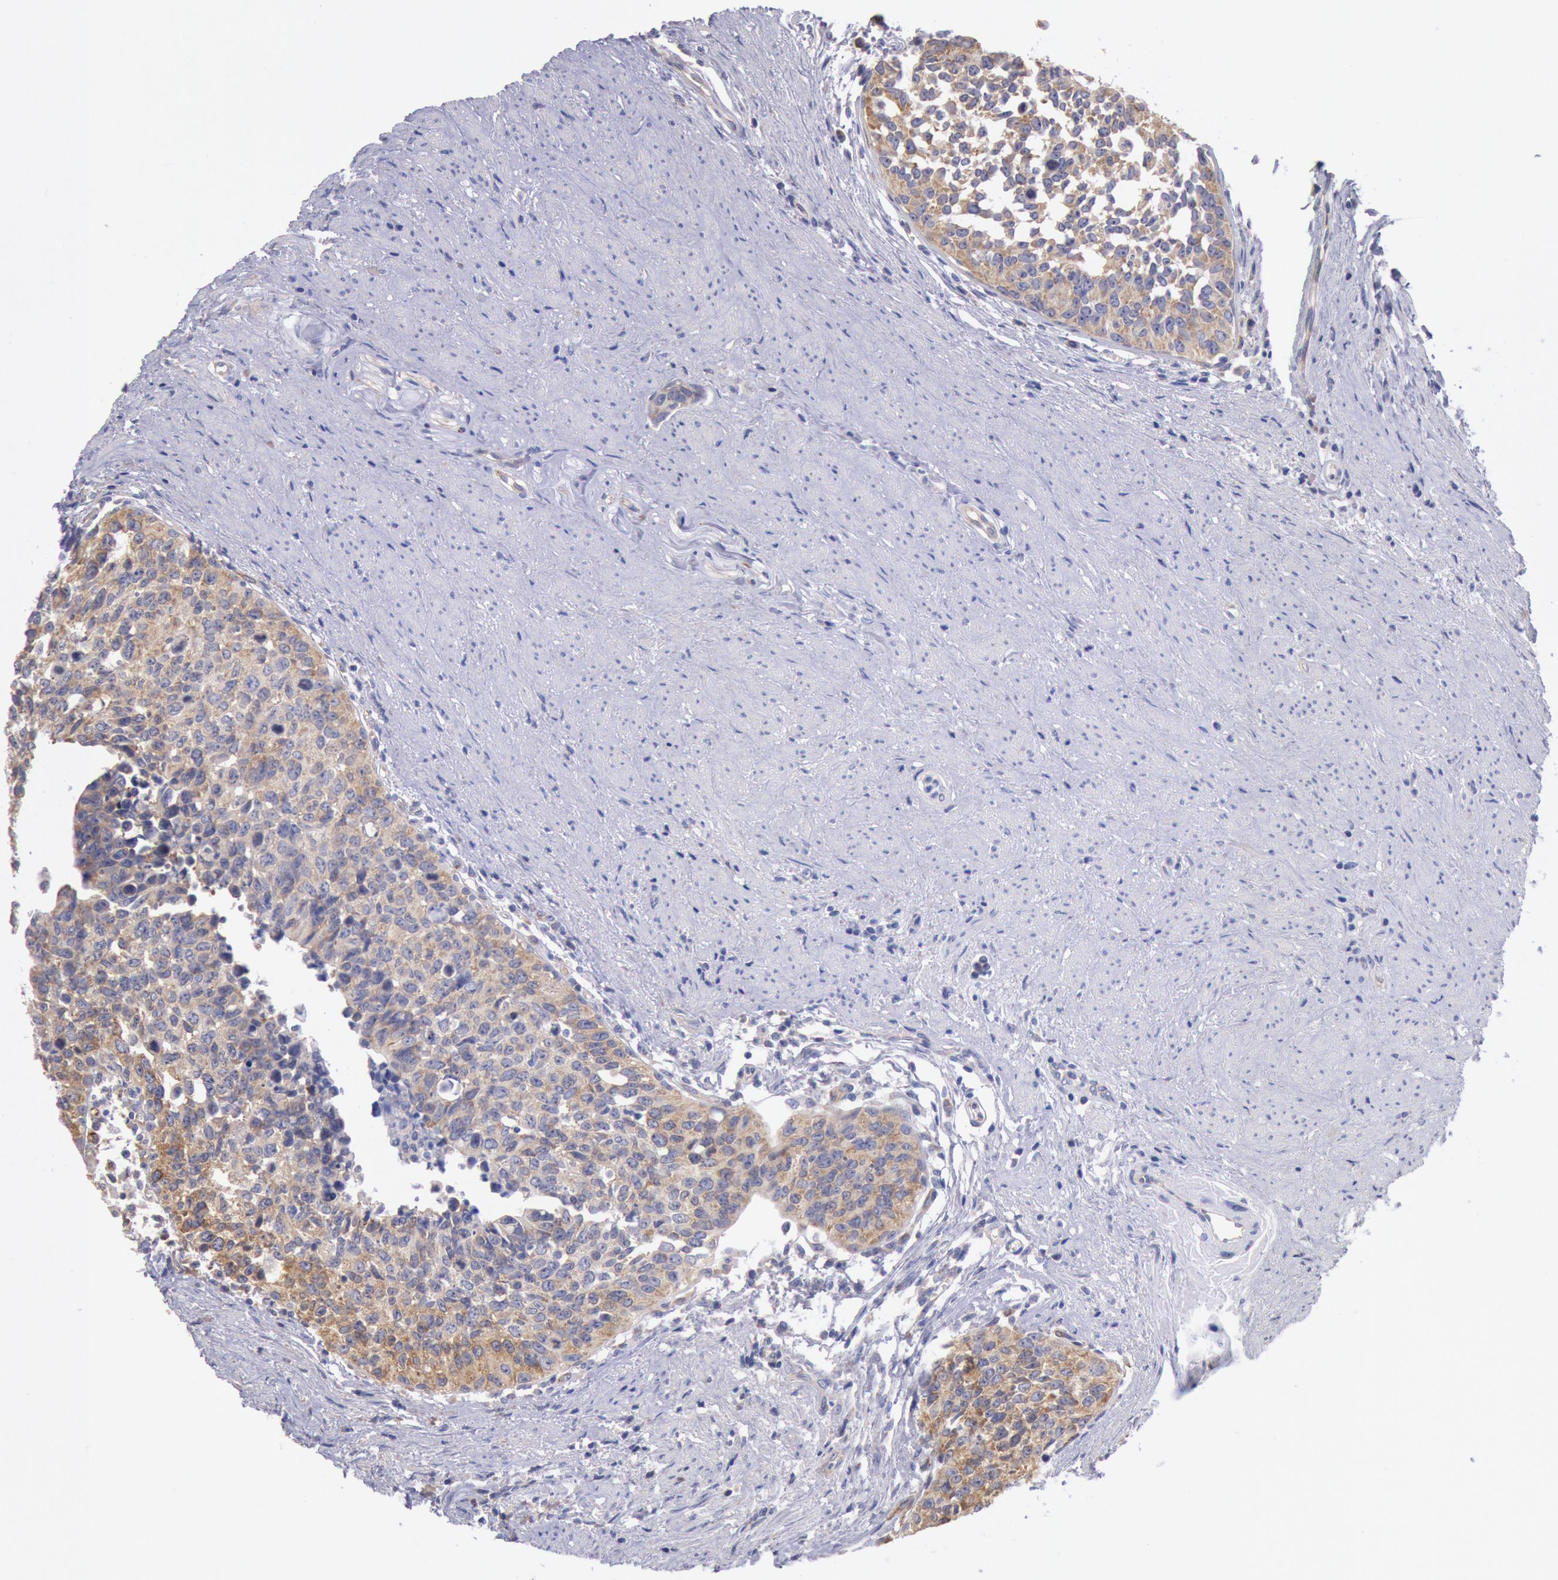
{"staining": {"intensity": "moderate", "quantity": ">75%", "location": "cytoplasmic/membranous"}, "tissue": "urothelial cancer", "cell_type": "Tumor cells", "image_type": "cancer", "snomed": [{"axis": "morphology", "description": "Urothelial carcinoma, High grade"}, {"axis": "topography", "description": "Urinary bladder"}], "caption": "Tumor cells show moderate cytoplasmic/membranous expression in about >75% of cells in high-grade urothelial carcinoma.", "gene": "DRG1", "patient": {"sex": "male", "age": 81}}